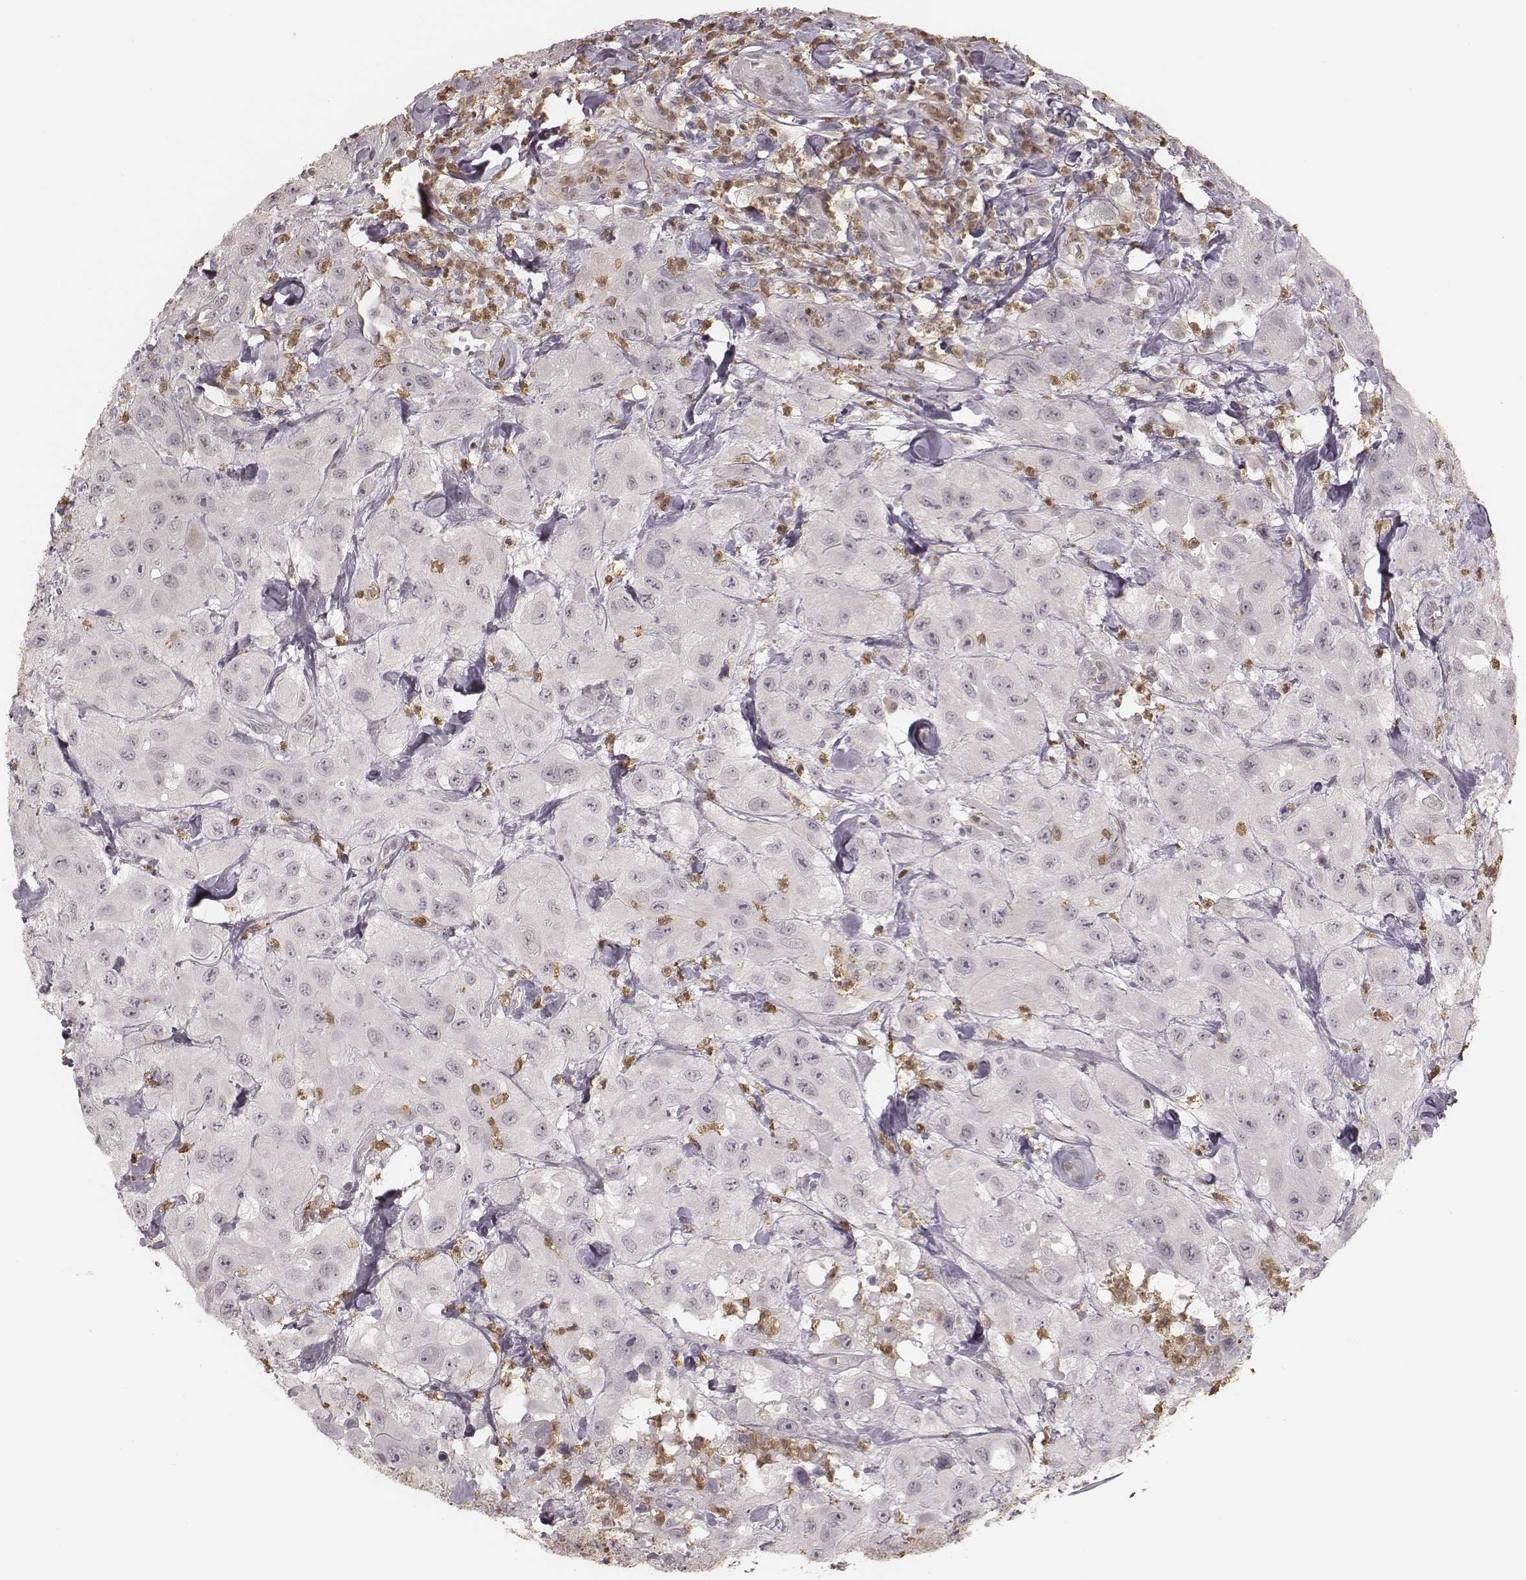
{"staining": {"intensity": "negative", "quantity": "none", "location": "none"}, "tissue": "urothelial cancer", "cell_type": "Tumor cells", "image_type": "cancer", "snomed": [{"axis": "morphology", "description": "Urothelial carcinoma, High grade"}, {"axis": "topography", "description": "Urinary bladder"}], "caption": "Tumor cells are negative for brown protein staining in urothelial carcinoma (high-grade).", "gene": "KITLG", "patient": {"sex": "male", "age": 79}}